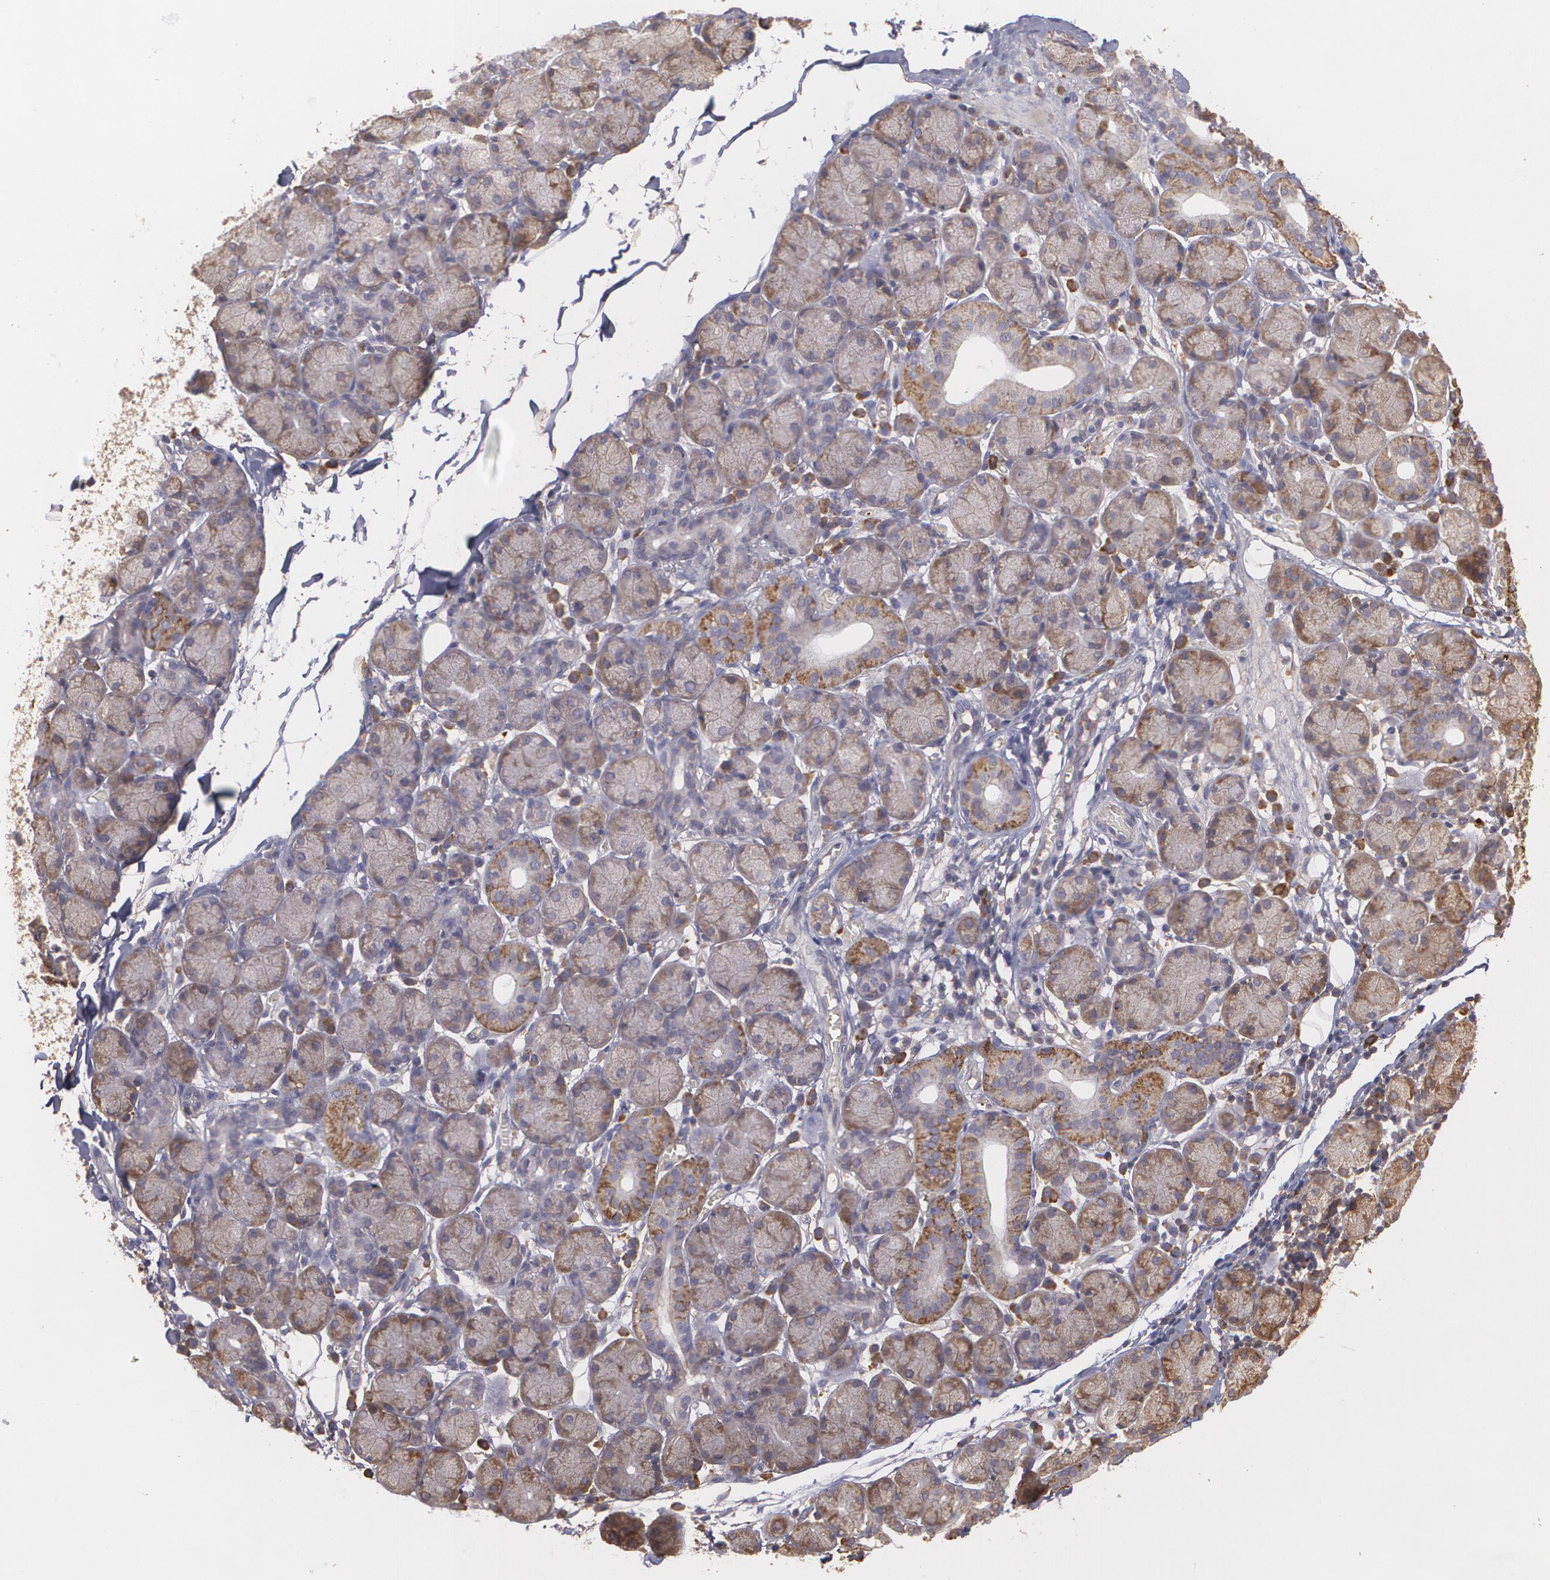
{"staining": {"intensity": "moderate", "quantity": ">75%", "location": "cytoplasmic/membranous"}, "tissue": "salivary gland", "cell_type": "Glandular cells", "image_type": "normal", "snomed": [{"axis": "morphology", "description": "Normal tissue, NOS"}, {"axis": "topography", "description": "Salivary gland"}], "caption": "Protein staining exhibits moderate cytoplasmic/membranous expression in about >75% of glandular cells in unremarkable salivary gland.", "gene": "ECE1", "patient": {"sex": "female", "age": 24}}